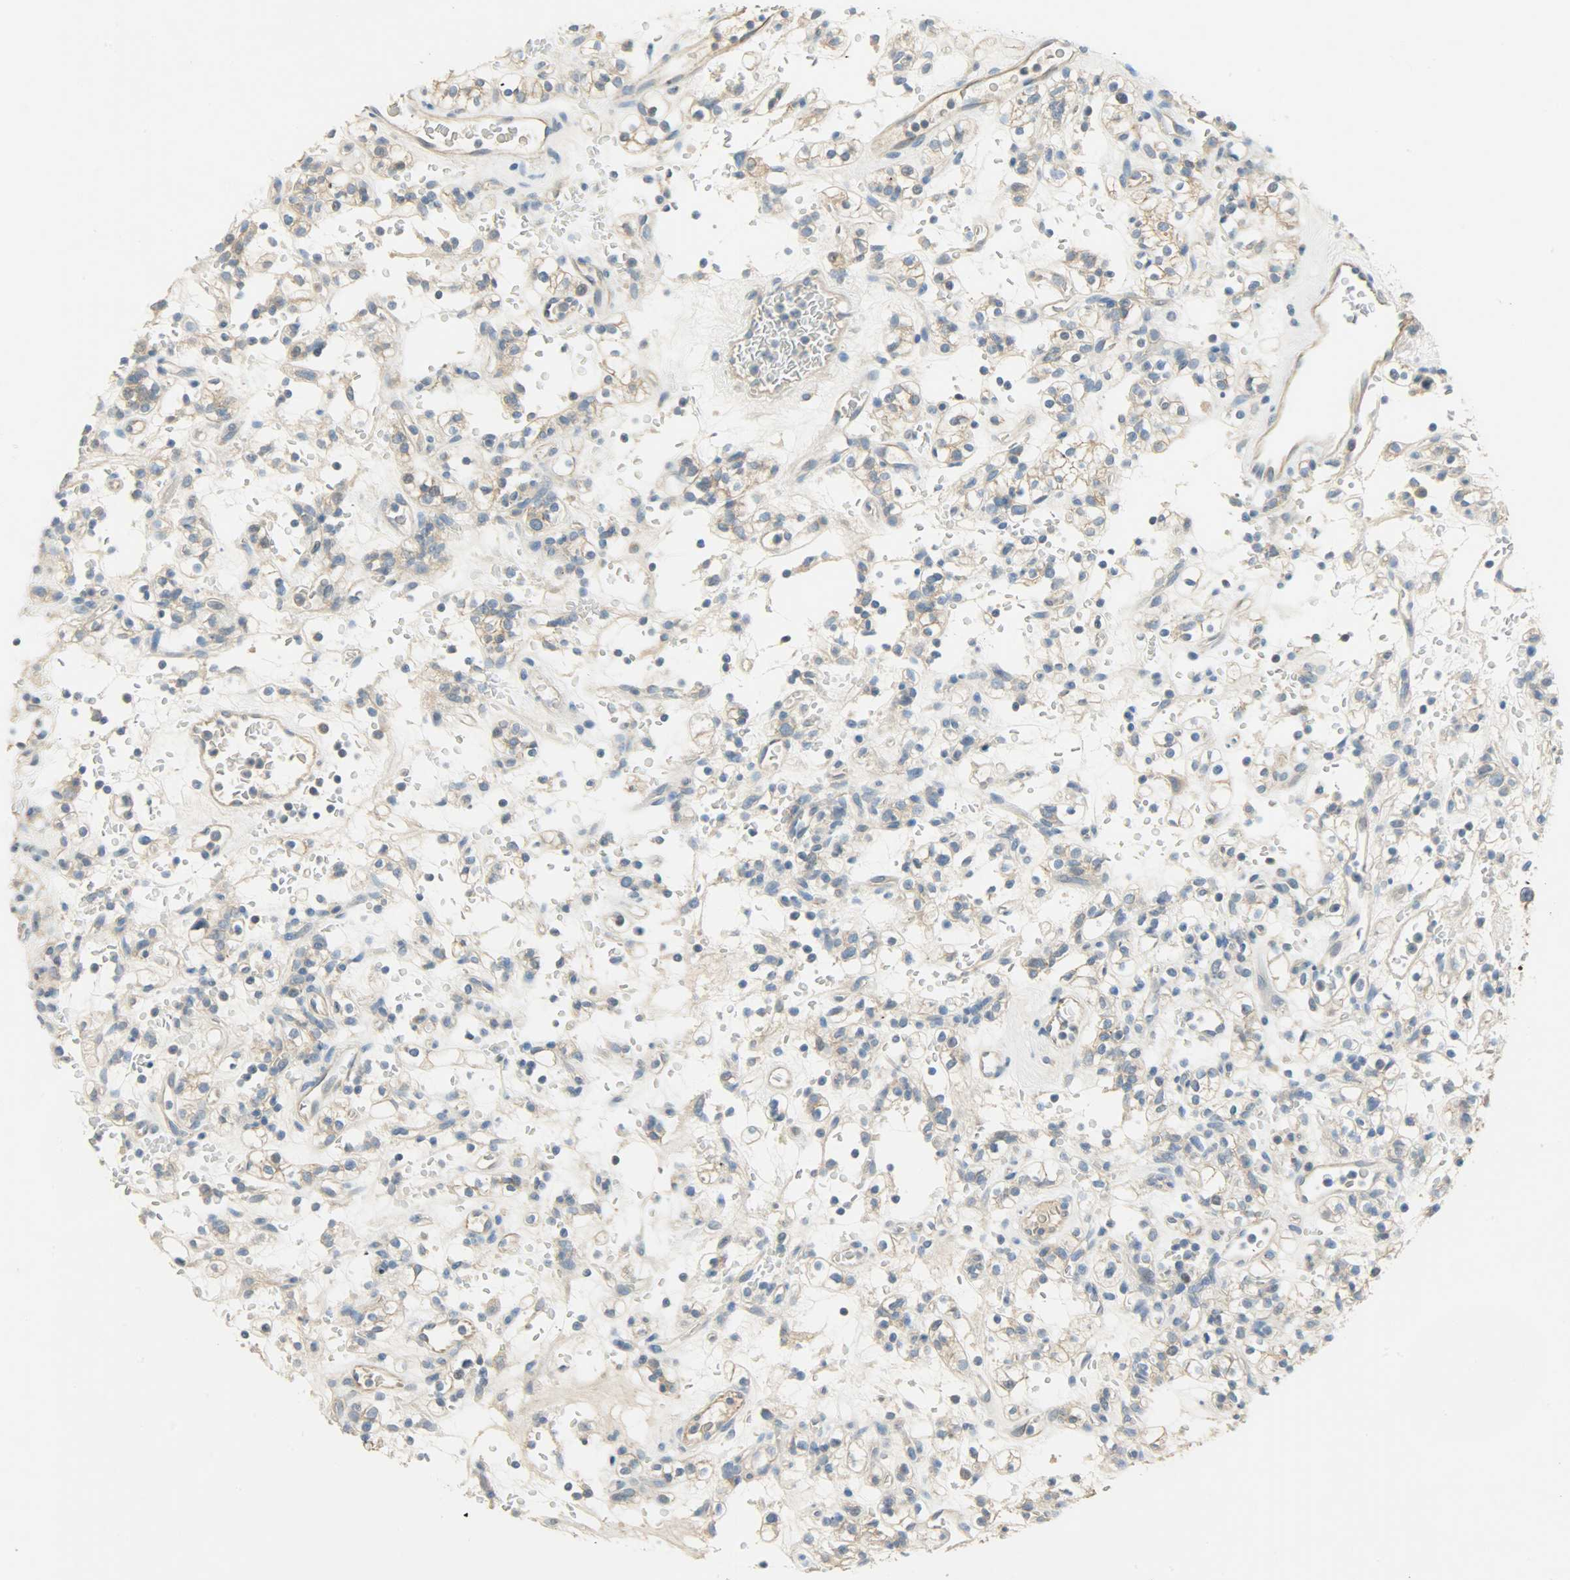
{"staining": {"intensity": "moderate", "quantity": ">75%", "location": "cytoplasmic/membranous"}, "tissue": "renal cancer", "cell_type": "Tumor cells", "image_type": "cancer", "snomed": [{"axis": "morphology", "description": "Normal tissue, NOS"}, {"axis": "morphology", "description": "Adenocarcinoma, NOS"}, {"axis": "topography", "description": "Kidney"}], "caption": "Protein analysis of renal cancer (adenocarcinoma) tissue exhibits moderate cytoplasmic/membranous staining in approximately >75% of tumor cells.", "gene": "DSG2", "patient": {"sex": "female", "age": 72}}